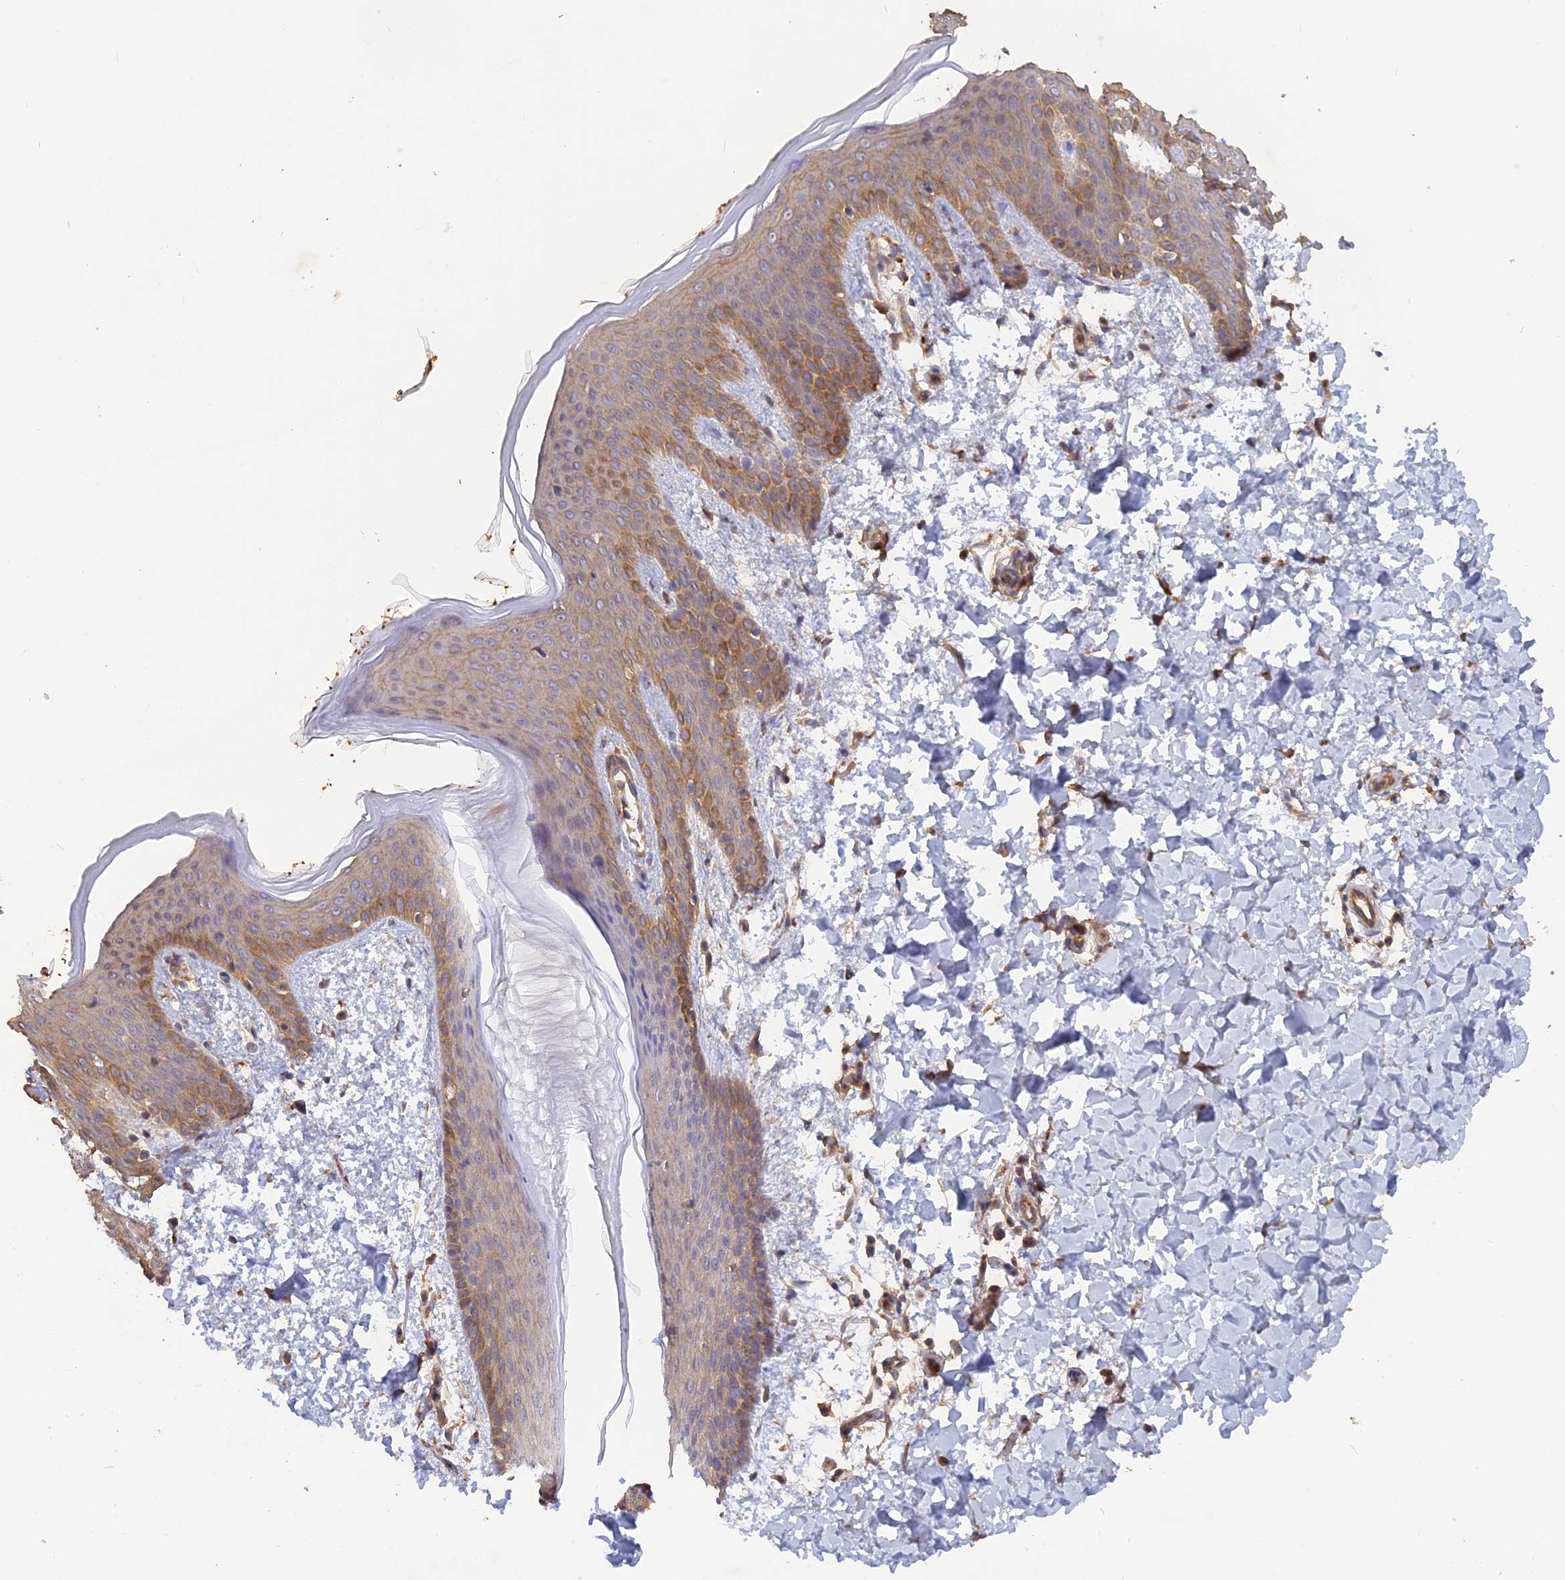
{"staining": {"intensity": "moderate", "quantity": ">75%", "location": "cytoplasmic/membranous"}, "tissue": "skin", "cell_type": "Fibroblasts", "image_type": "normal", "snomed": [{"axis": "morphology", "description": "Normal tissue, NOS"}, {"axis": "topography", "description": "Skin"}], "caption": "High-power microscopy captured an IHC photomicrograph of unremarkable skin, revealing moderate cytoplasmic/membranous staining in approximately >75% of fibroblasts.", "gene": "ARHGAP40", "patient": {"sex": "male", "age": 36}}